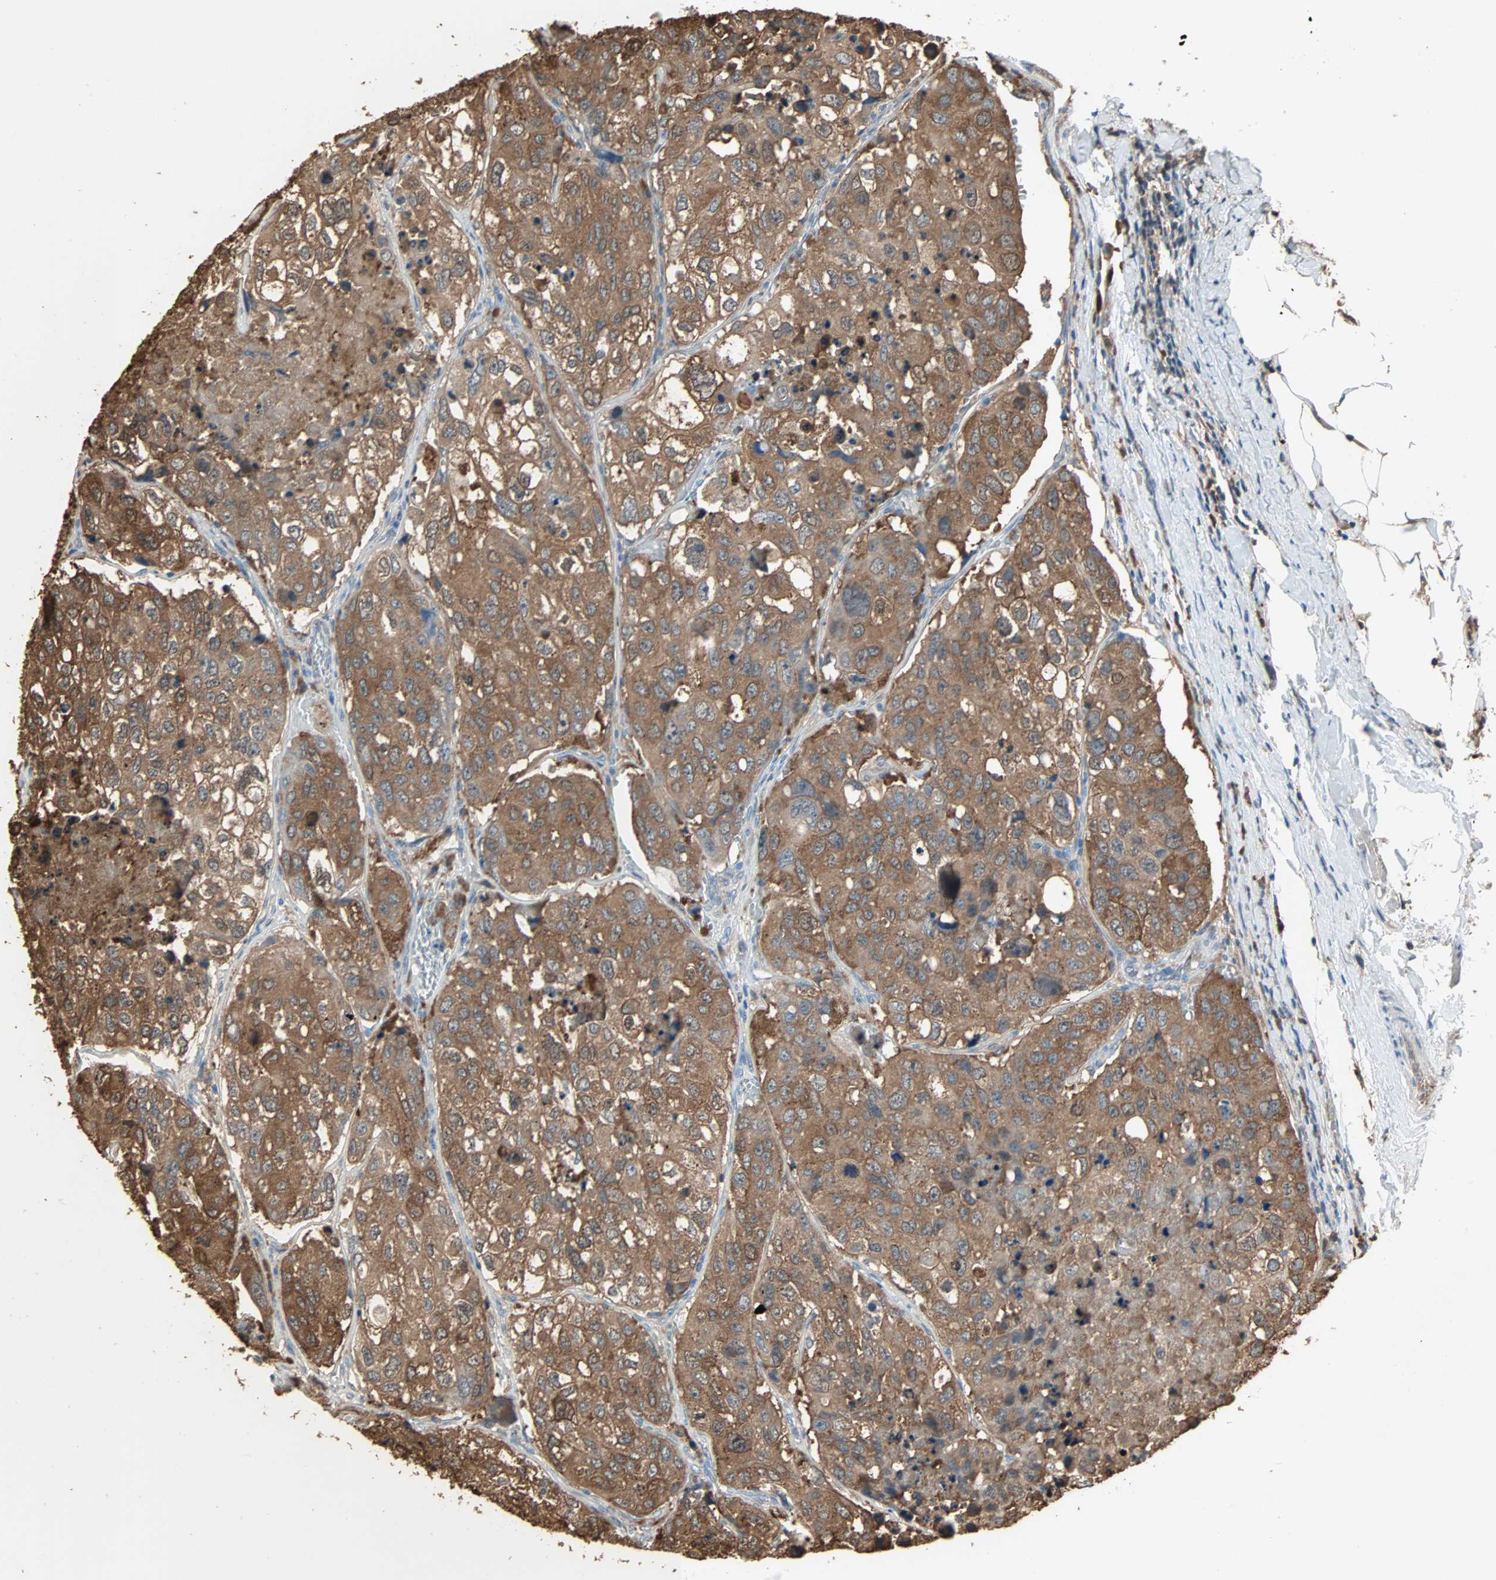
{"staining": {"intensity": "strong", "quantity": ">75%", "location": "cytoplasmic/membranous"}, "tissue": "urothelial cancer", "cell_type": "Tumor cells", "image_type": "cancer", "snomed": [{"axis": "morphology", "description": "Urothelial carcinoma, High grade"}, {"axis": "topography", "description": "Lymph node"}, {"axis": "topography", "description": "Urinary bladder"}], "caption": "Immunohistochemistry image of neoplastic tissue: urothelial carcinoma (high-grade) stained using IHC demonstrates high levels of strong protein expression localized specifically in the cytoplasmic/membranous of tumor cells, appearing as a cytoplasmic/membranous brown color.", "gene": "PRDX1", "patient": {"sex": "male", "age": 51}}